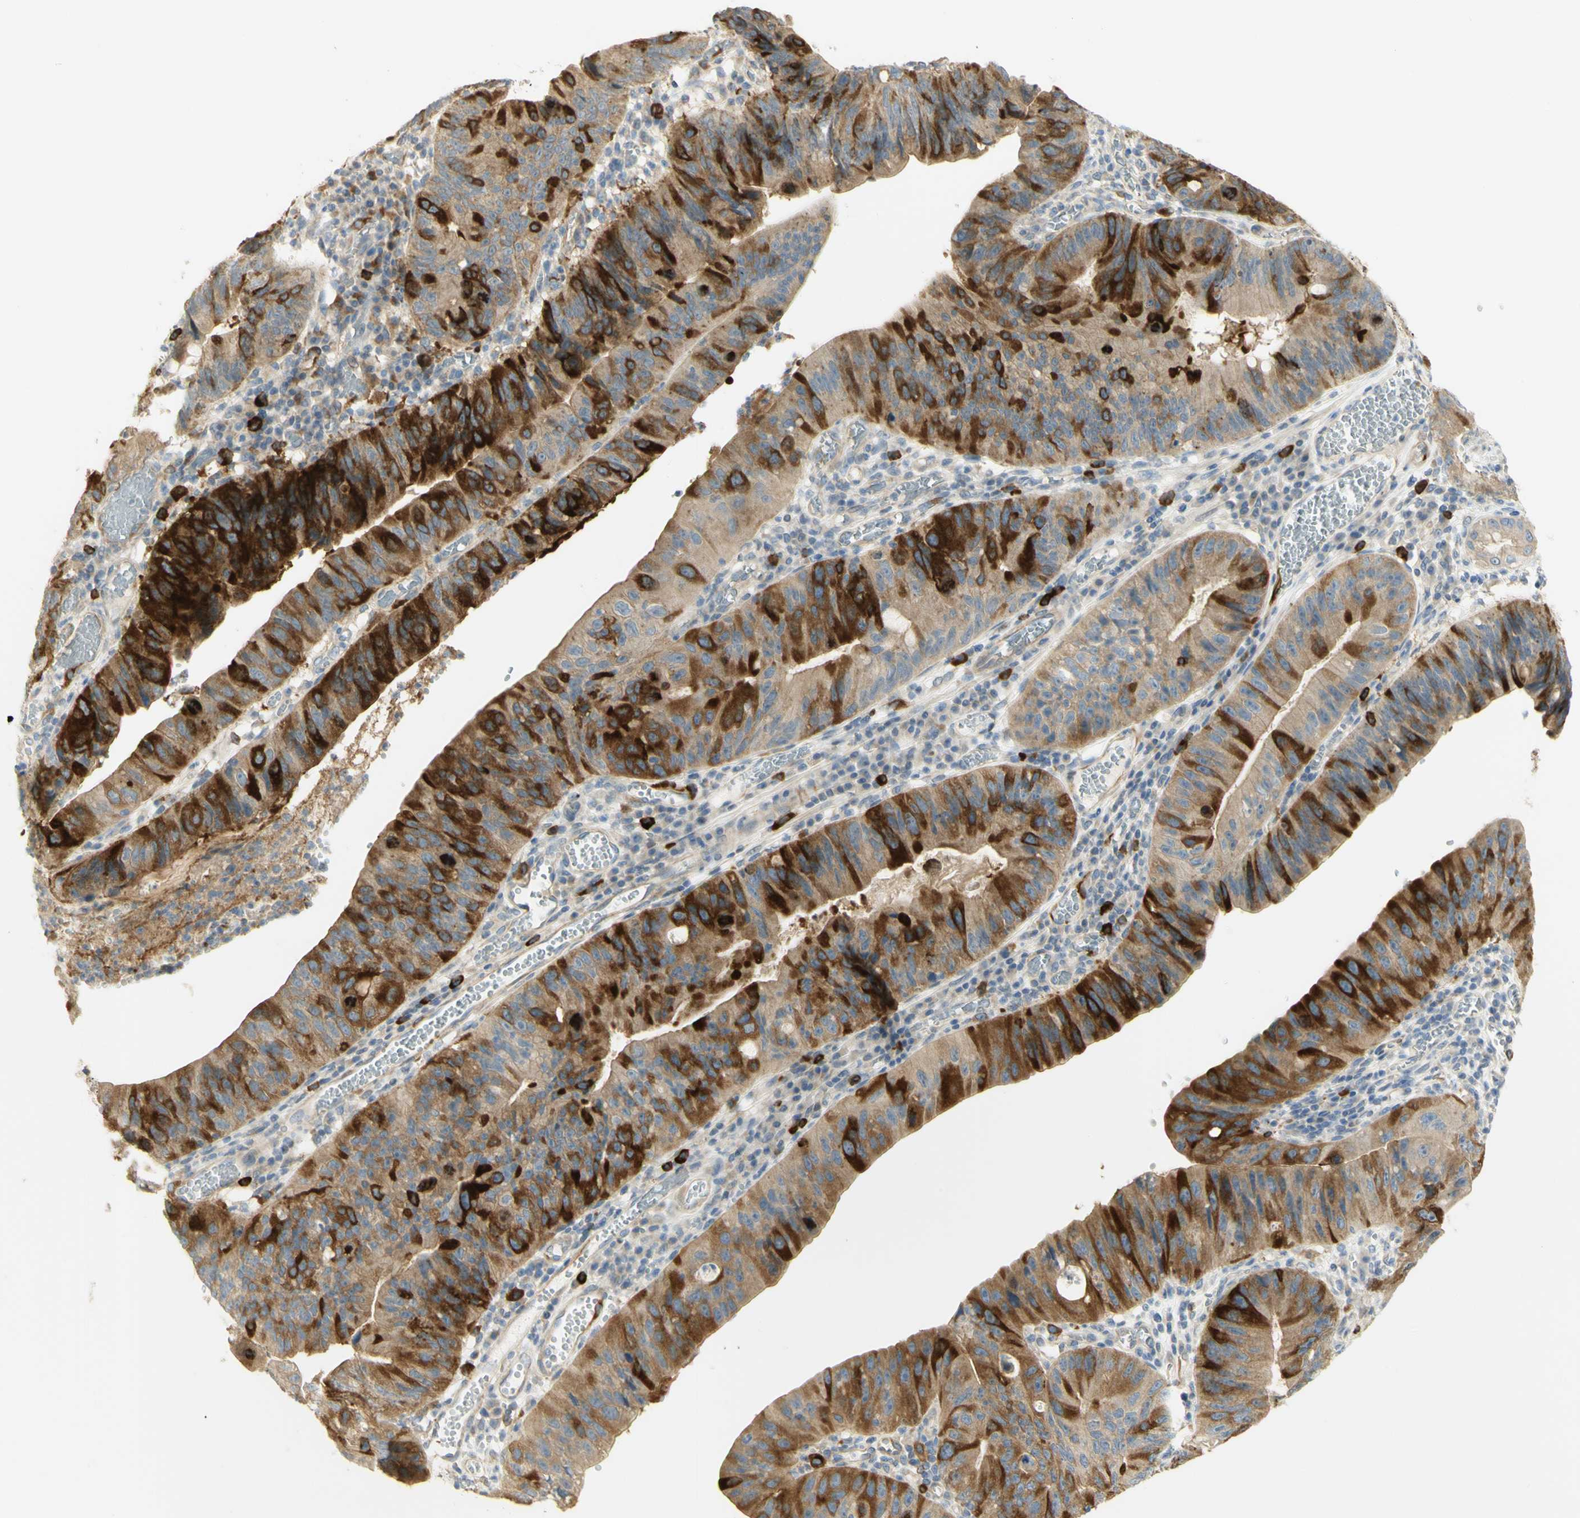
{"staining": {"intensity": "strong", "quantity": ">75%", "location": "cytoplasmic/membranous"}, "tissue": "stomach cancer", "cell_type": "Tumor cells", "image_type": "cancer", "snomed": [{"axis": "morphology", "description": "Adenocarcinoma, NOS"}, {"axis": "topography", "description": "Stomach"}], "caption": "An IHC photomicrograph of neoplastic tissue is shown. Protein staining in brown labels strong cytoplasmic/membranous positivity in stomach adenocarcinoma within tumor cells.", "gene": "KIF11", "patient": {"sex": "male", "age": 59}}